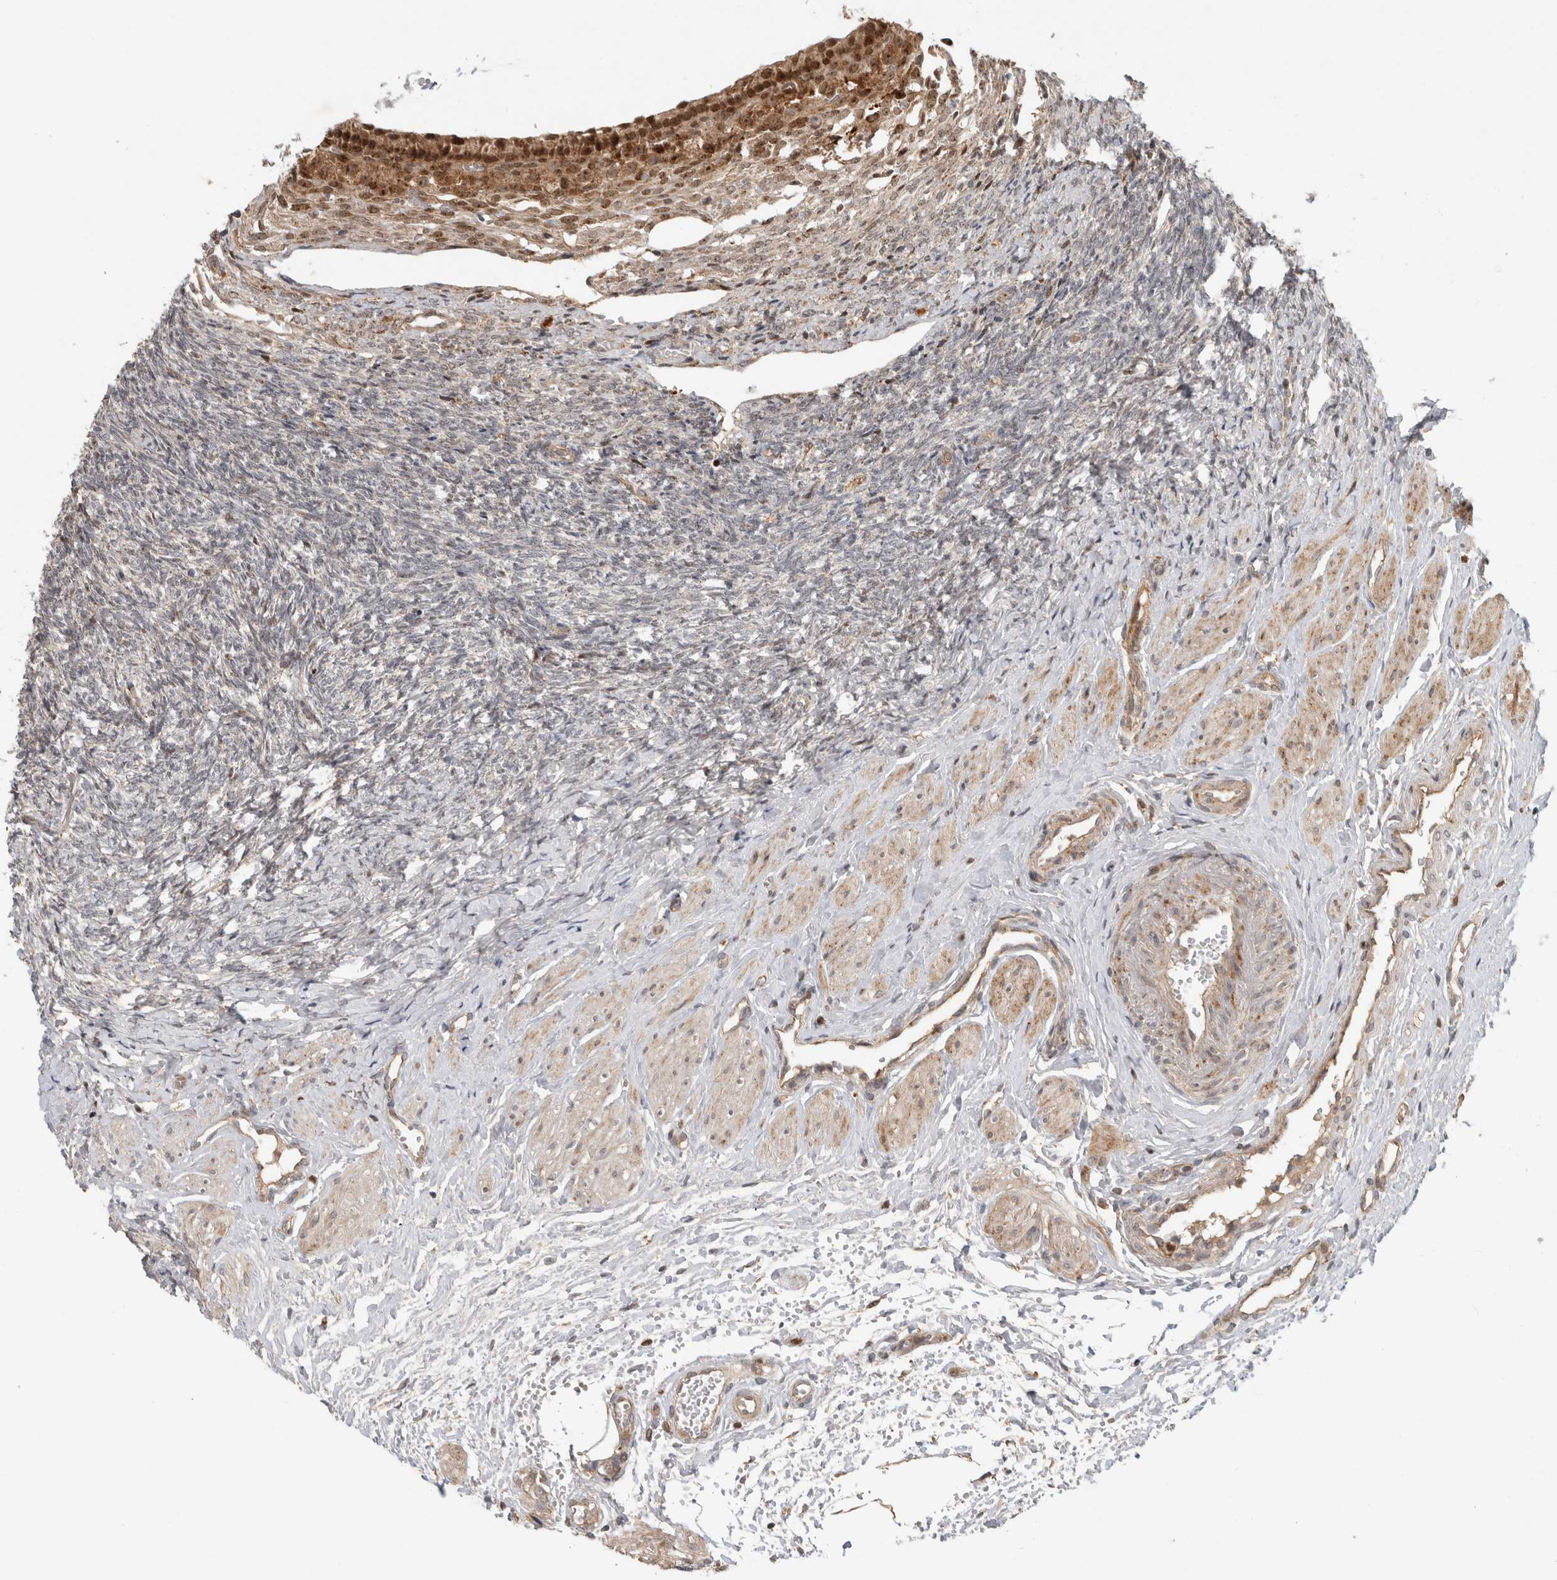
{"staining": {"intensity": "weak", "quantity": "<25%", "location": "cytoplasmic/membranous"}, "tissue": "ovary", "cell_type": "Ovarian stroma cells", "image_type": "normal", "snomed": [{"axis": "morphology", "description": "Normal tissue, NOS"}, {"axis": "topography", "description": "Ovary"}], "caption": "DAB immunohistochemical staining of unremarkable human ovary reveals no significant staining in ovarian stroma cells.", "gene": "INSRR", "patient": {"sex": "female", "age": 41}}